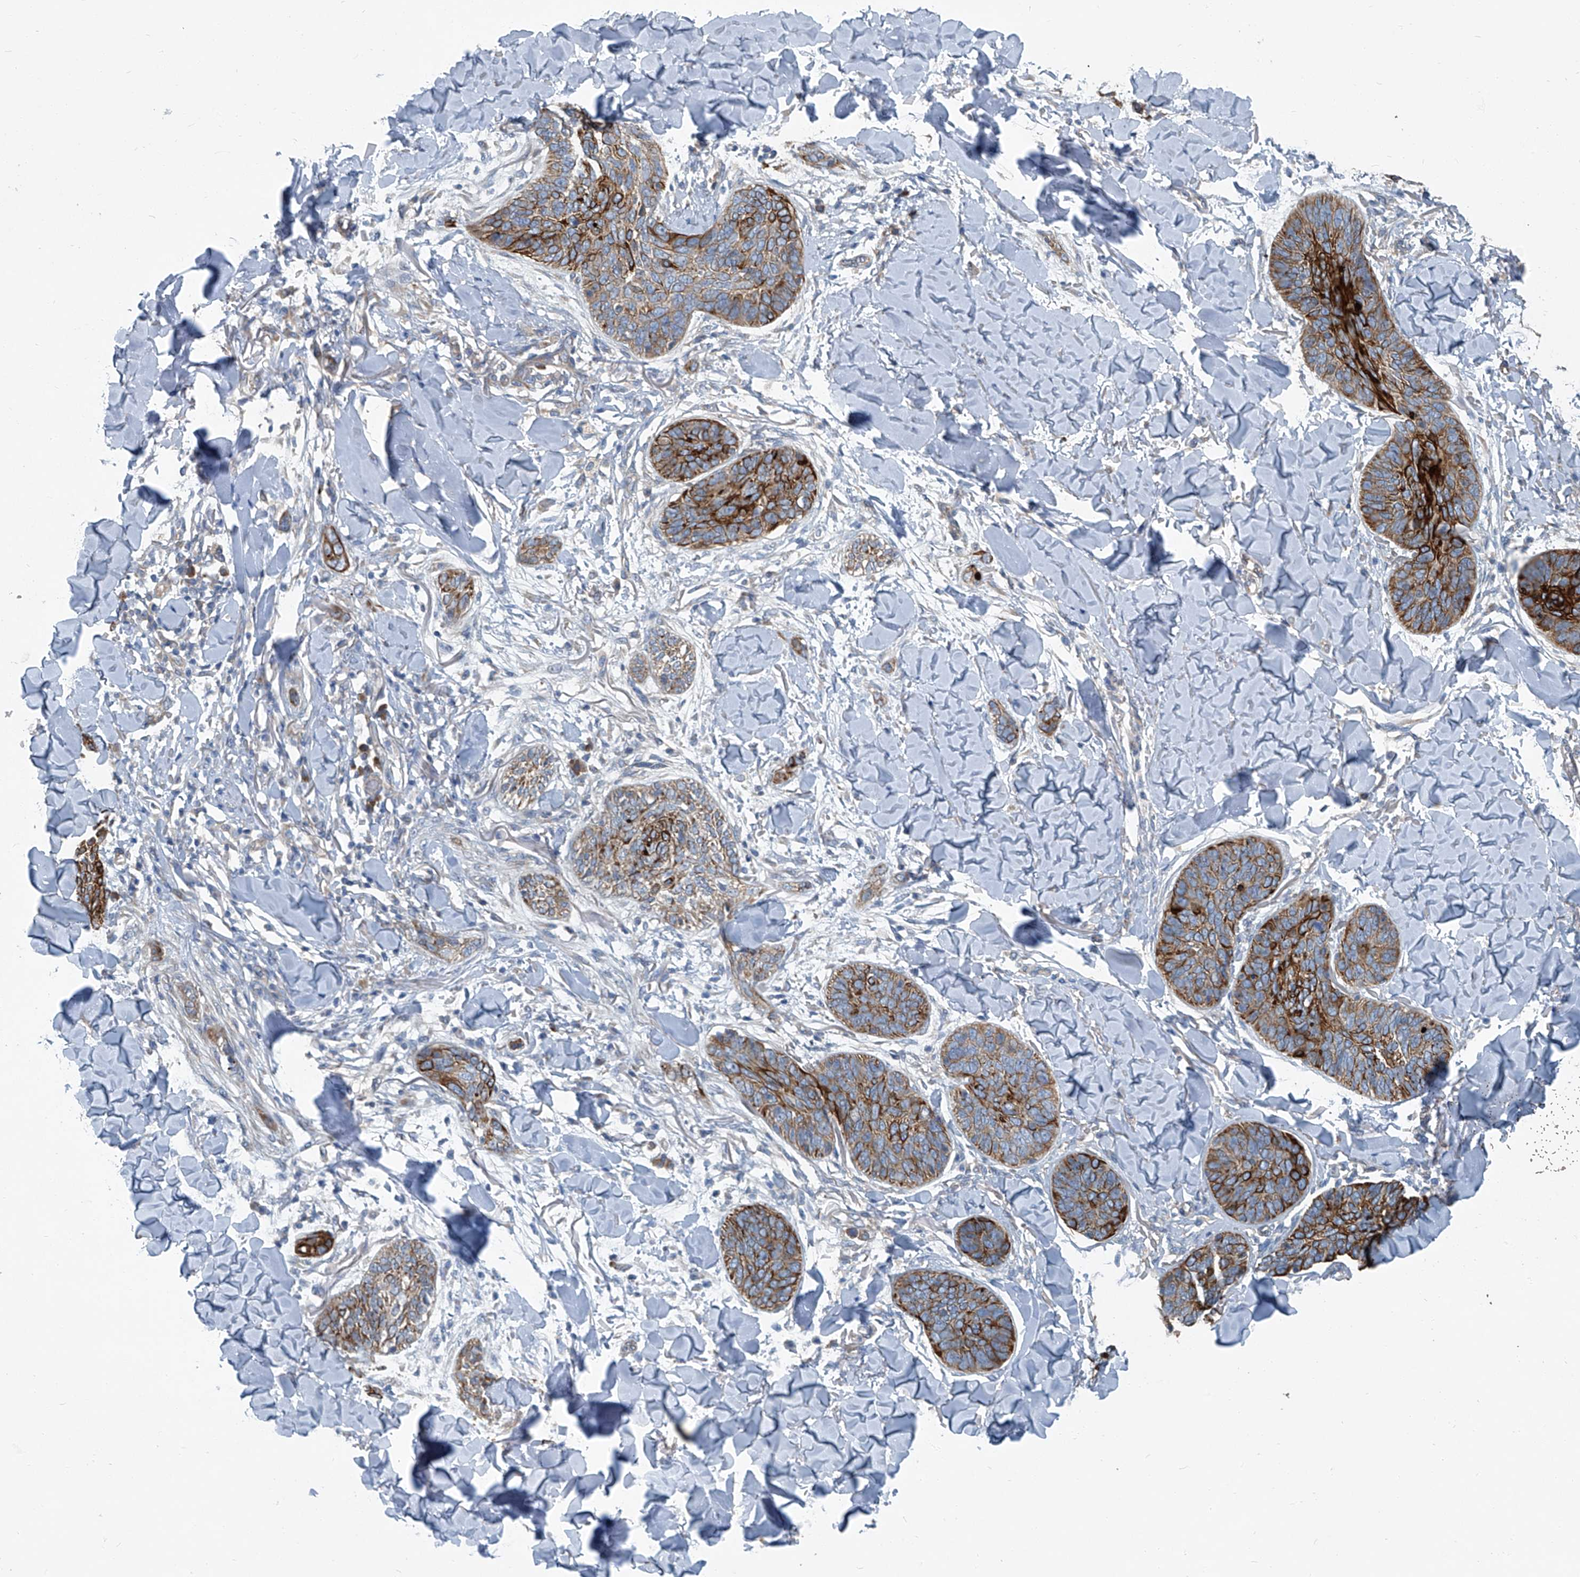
{"staining": {"intensity": "strong", "quantity": ">75%", "location": "cytoplasmic/membranous"}, "tissue": "skin cancer", "cell_type": "Tumor cells", "image_type": "cancer", "snomed": [{"axis": "morphology", "description": "Basal cell carcinoma"}, {"axis": "topography", "description": "Skin"}], "caption": "Skin basal cell carcinoma tissue shows strong cytoplasmic/membranous staining in about >75% of tumor cells, visualized by immunohistochemistry. The protein is shown in brown color, while the nuclei are stained blue.", "gene": "SLC26A11", "patient": {"sex": "male", "age": 85}}